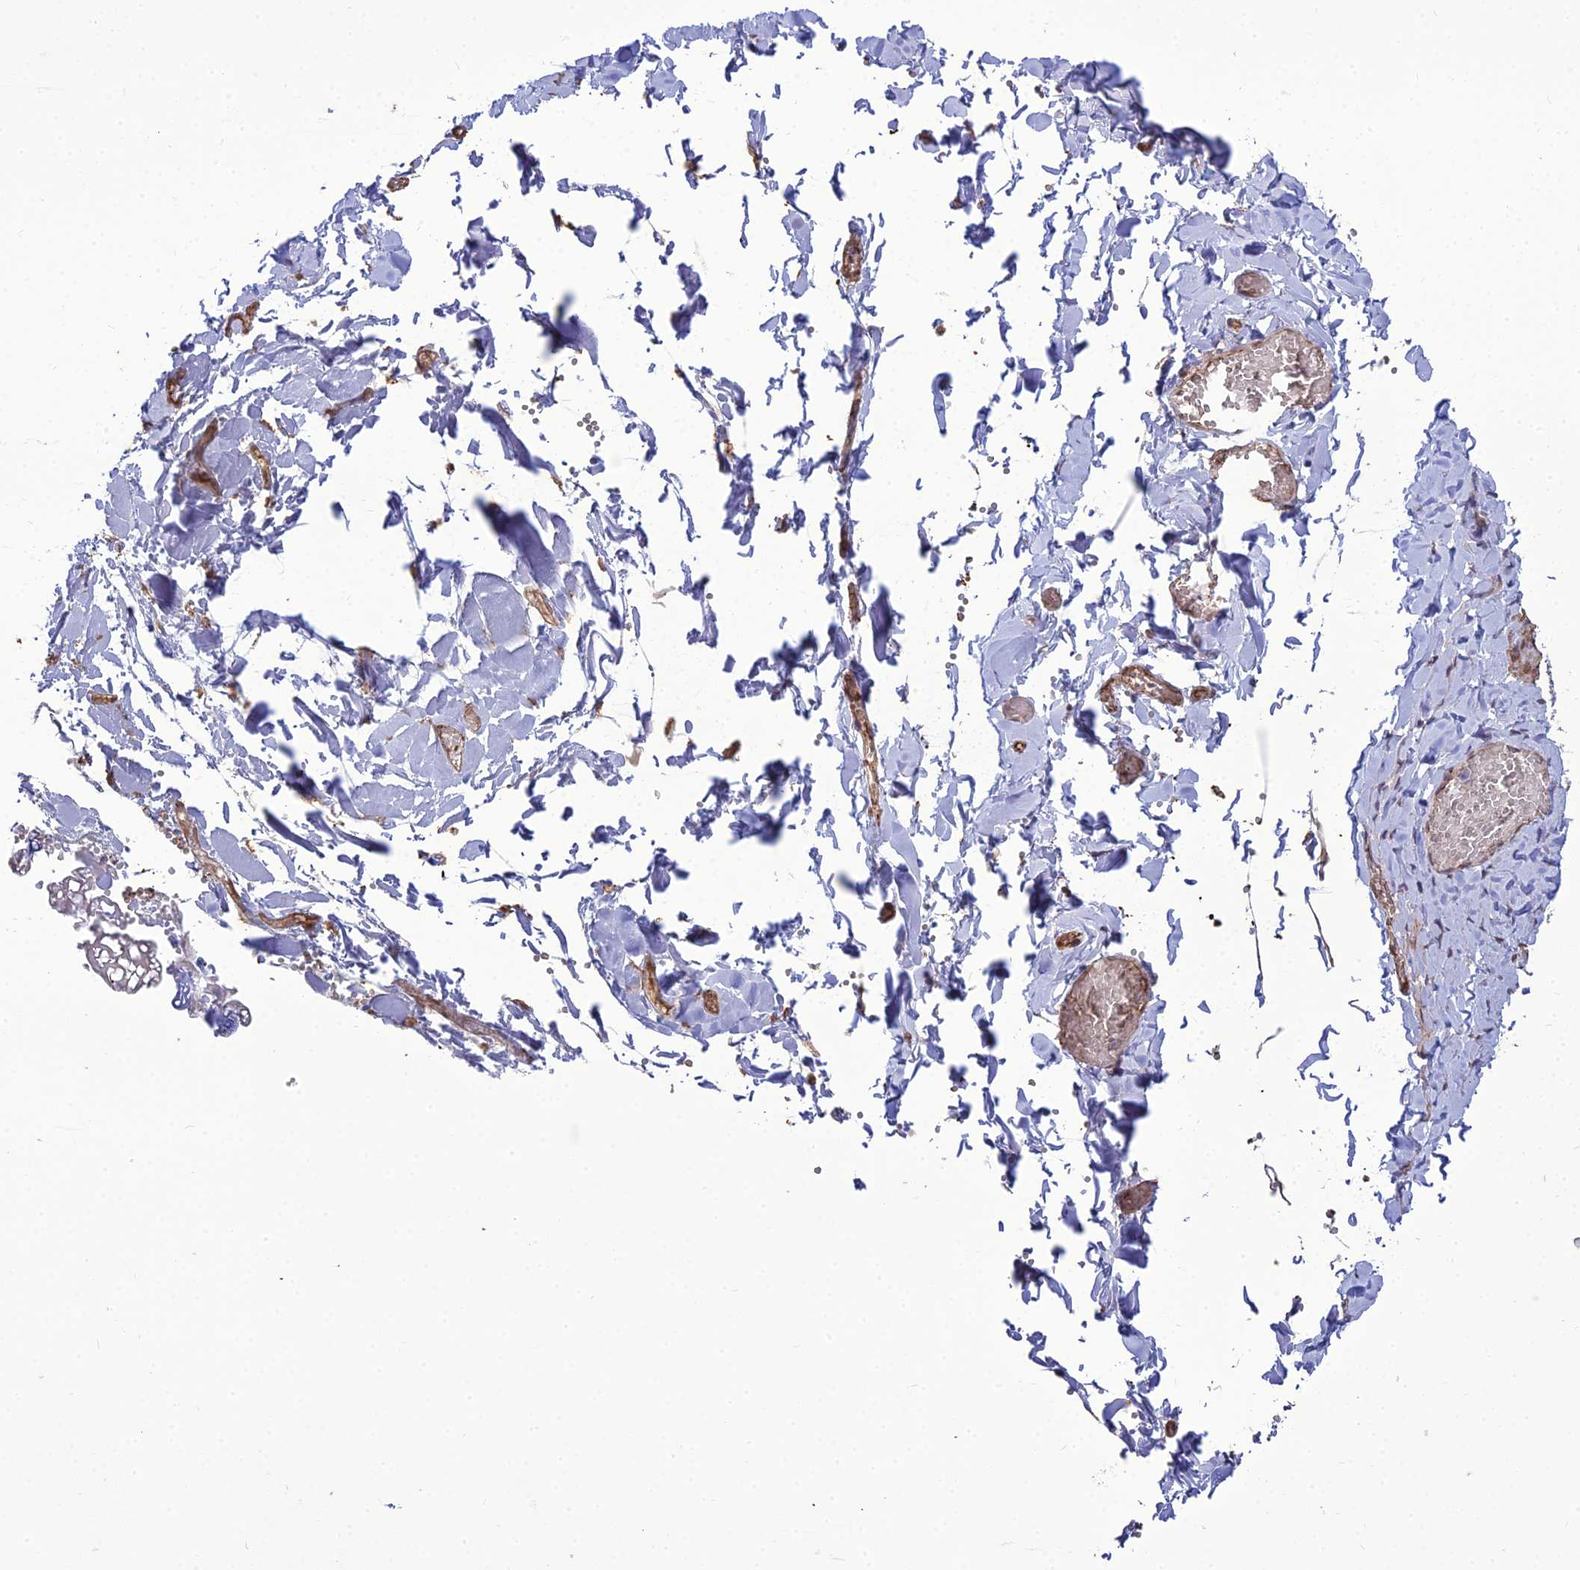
{"staining": {"intensity": "negative", "quantity": "none", "location": "none"}, "tissue": "adipose tissue", "cell_type": "Adipocytes", "image_type": "normal", "snomed": [{"axis": "morphology", "description": "Normal tissue, NOS"}, {"axis": "topography", "description": "Gallbladder"}, {"axis": "topography", "description": "Peripheral nerve tissue"}], "caption": "High magnification brightfield microscopy of unremarkable adipose tissue stained with DAB (brown) and counterstained with hematoxylin (blue): adipocytes show no significant staining.", "gene": "TSPYL2", "patient": {"sex": "male", "age": 38}}